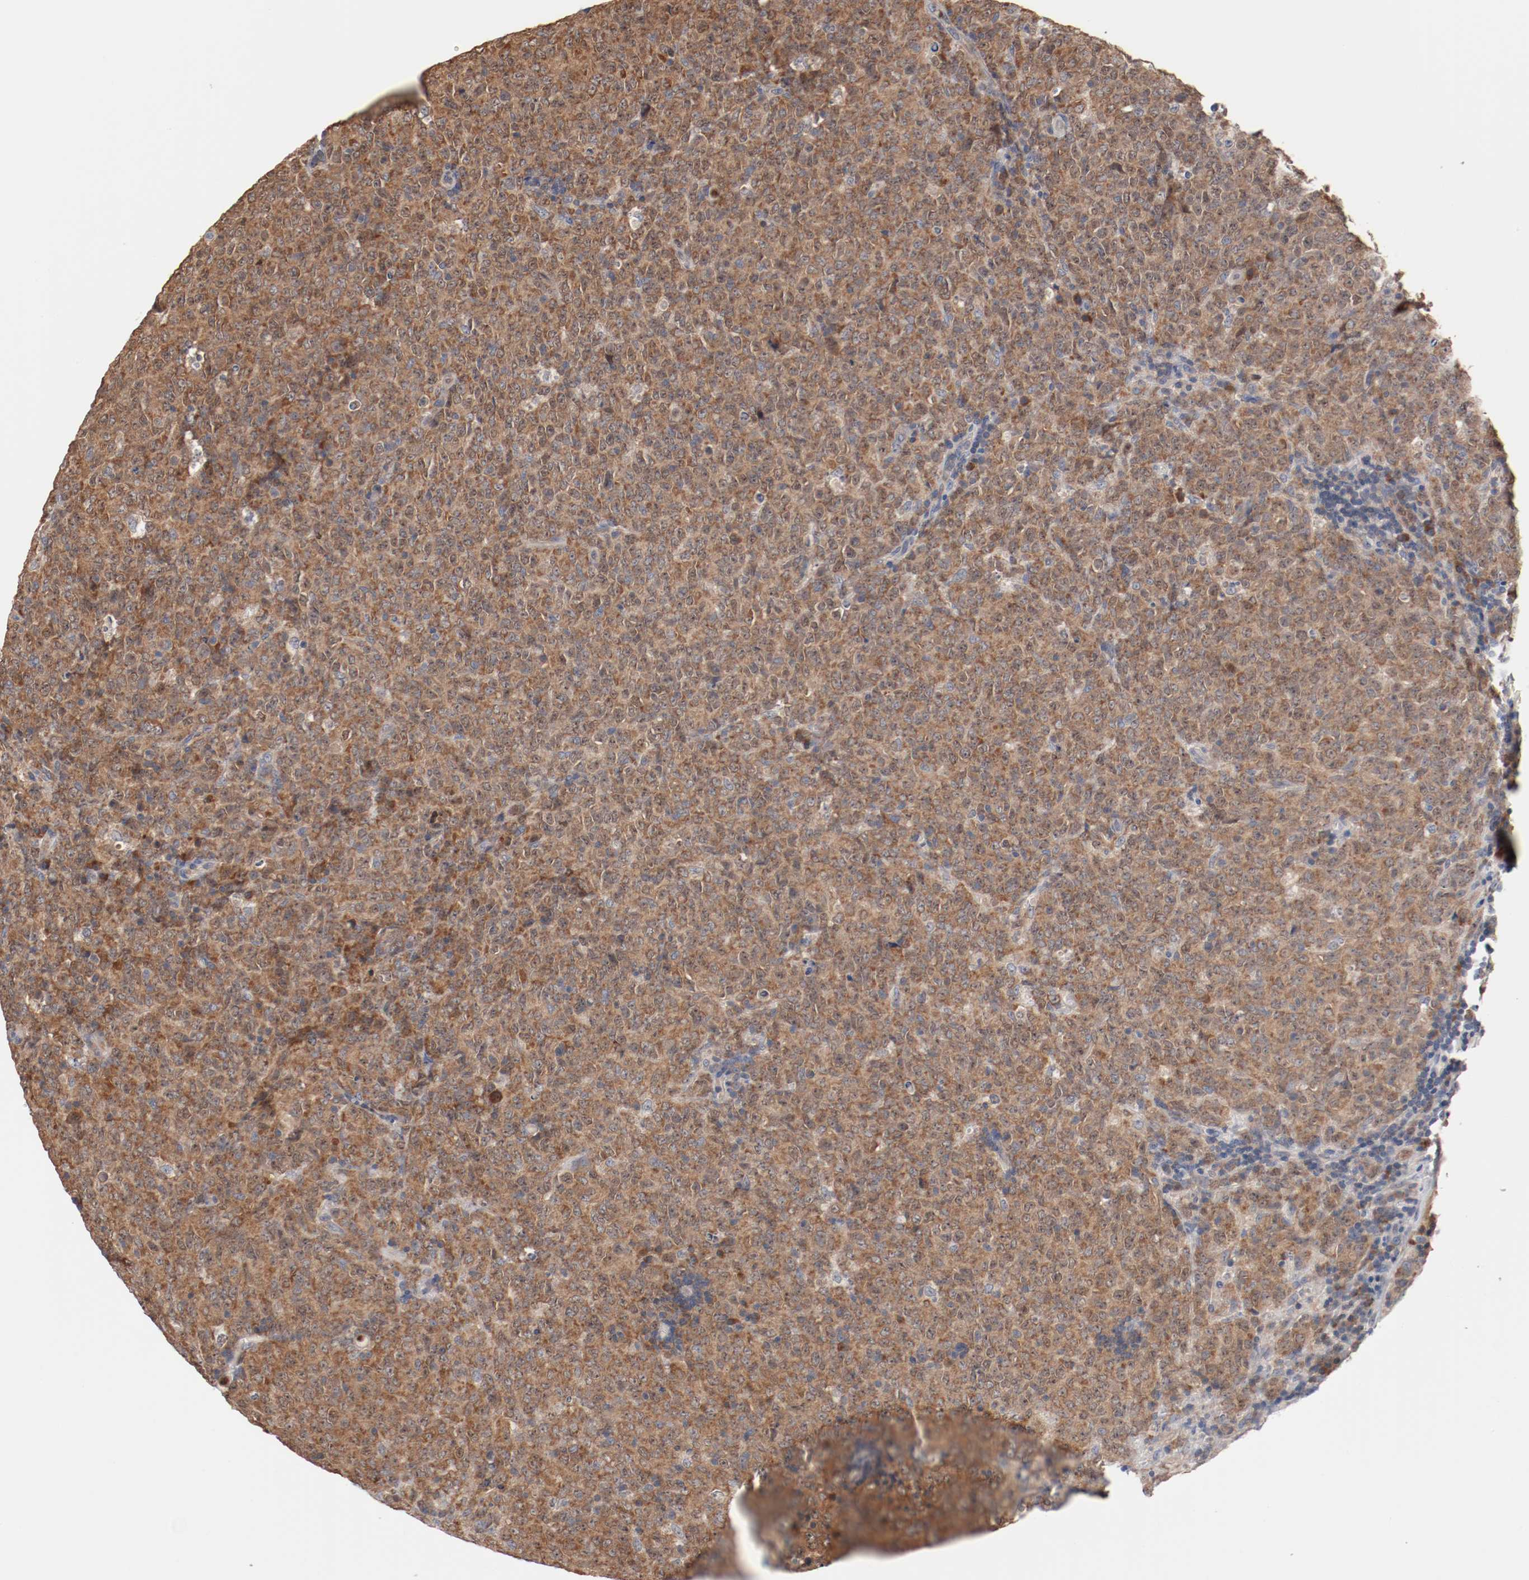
{"staining": {"intensity": "moderate", "quantity": ">75%", "location": "cytoplasmic/membranous"}, "tissue": "lymphoma", "cell_type": "Tumor cells", "image_type": "cancer", "snomed": [{"axis": "morphology", "description": "Malignant lymphoma, non-Hodgkin's type, High grade"}, {"axis": "topography", "description": "Tonsil"}], "caption": "Malignant lymphoma, non-Hodgkin's type (high-grade) was stained to show a protein in brown. There is medium levels of moderate cytoplasmic/membranous staining in about >75% of tumor cells.", "gene": "RNASE11", "patient": {"sex": "female", "age": 36}}